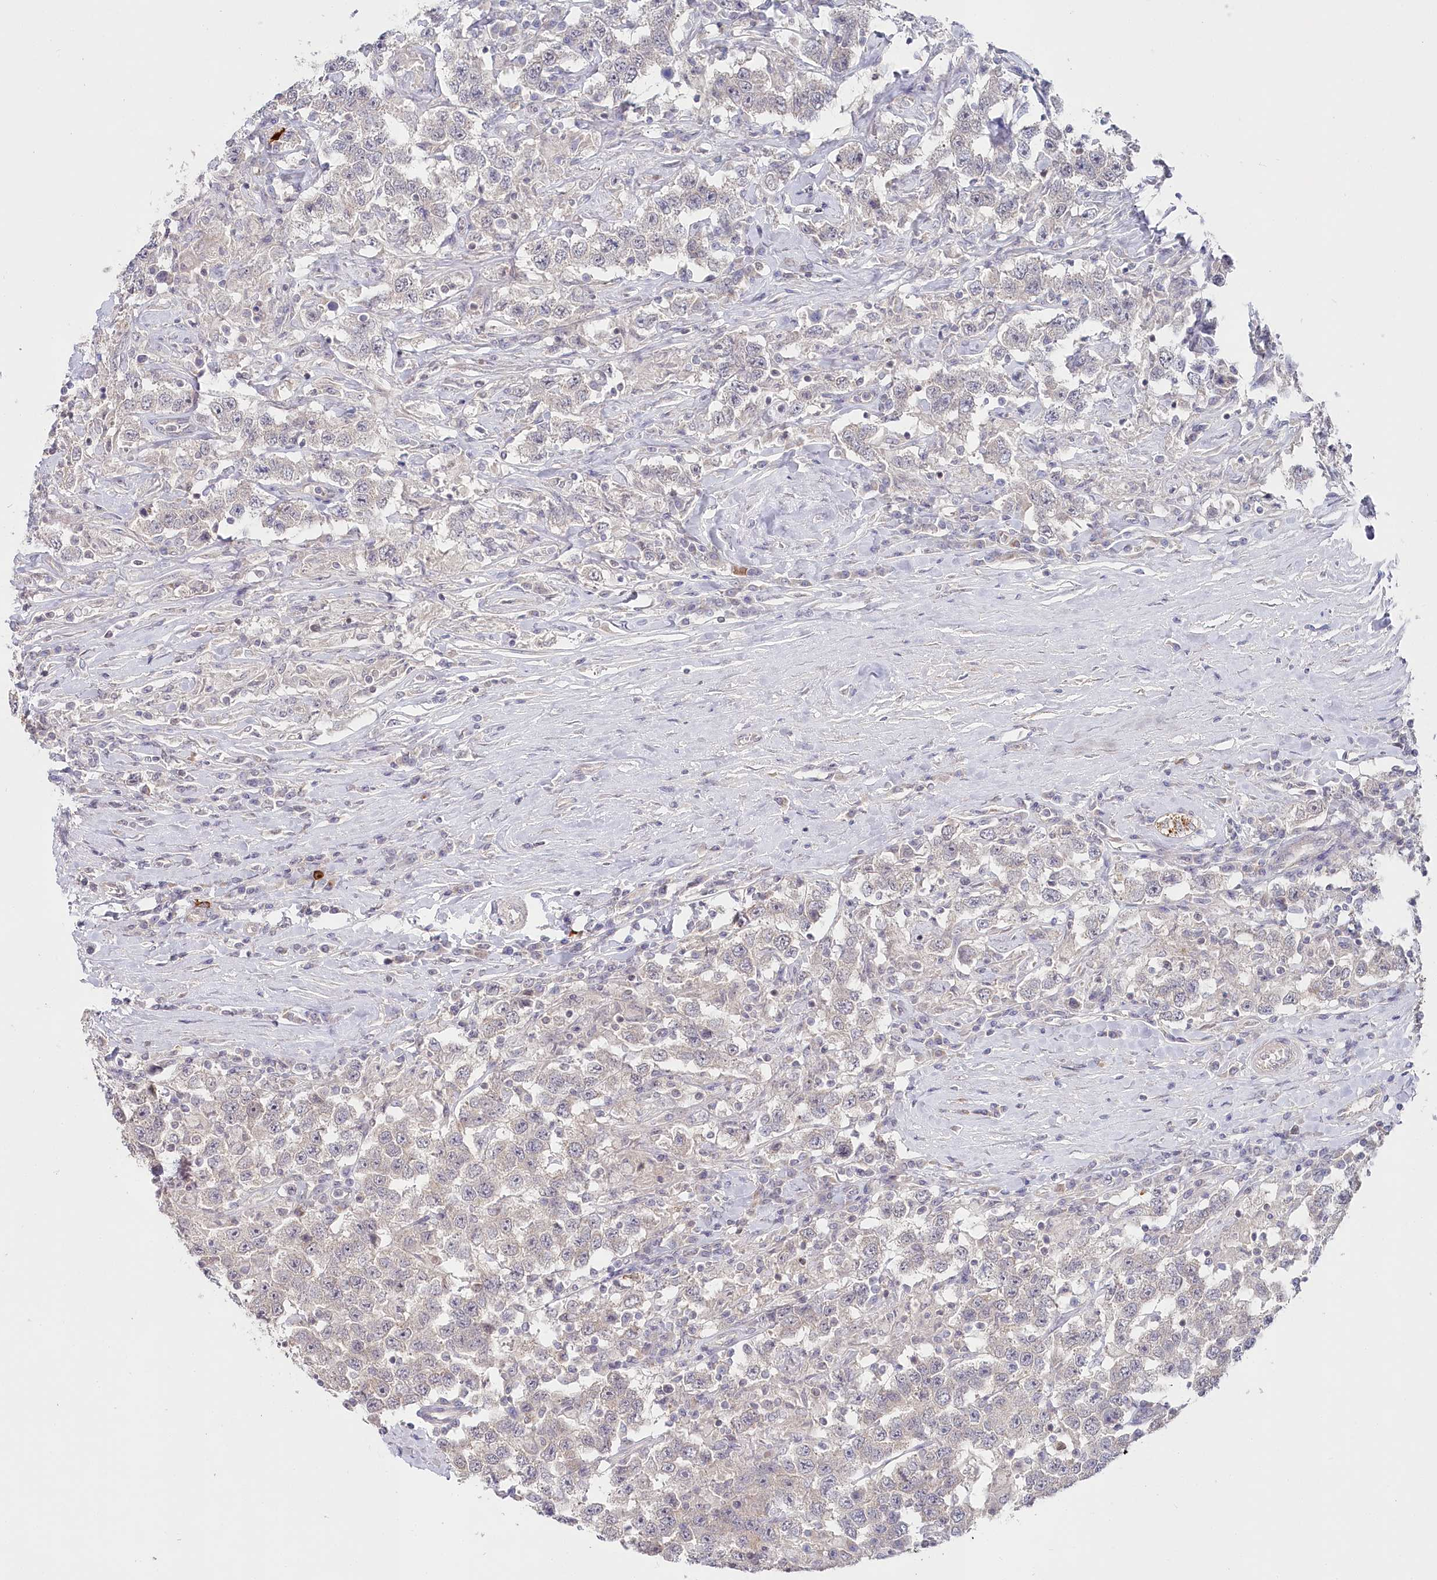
{"staining": {"intensity": "negative", "quantity": "none", "location": "none"}, "tissue": "testis cancer", "cell_type": "Tumor cells", "image_type": "cancer", "snomed": [{"axis": "morphology", "description": "Seminoma, NOS"}, {"axis": "topography", "description": "Testis"}], "caption": "Immunohistochemistry (IHC) micrograph of testis cancer (seminoma) stained for a protein (brown), which displays no positivity in tumor cells.", "gene": "AAMDC", "patient": {"sex": "male", "age": 41}}